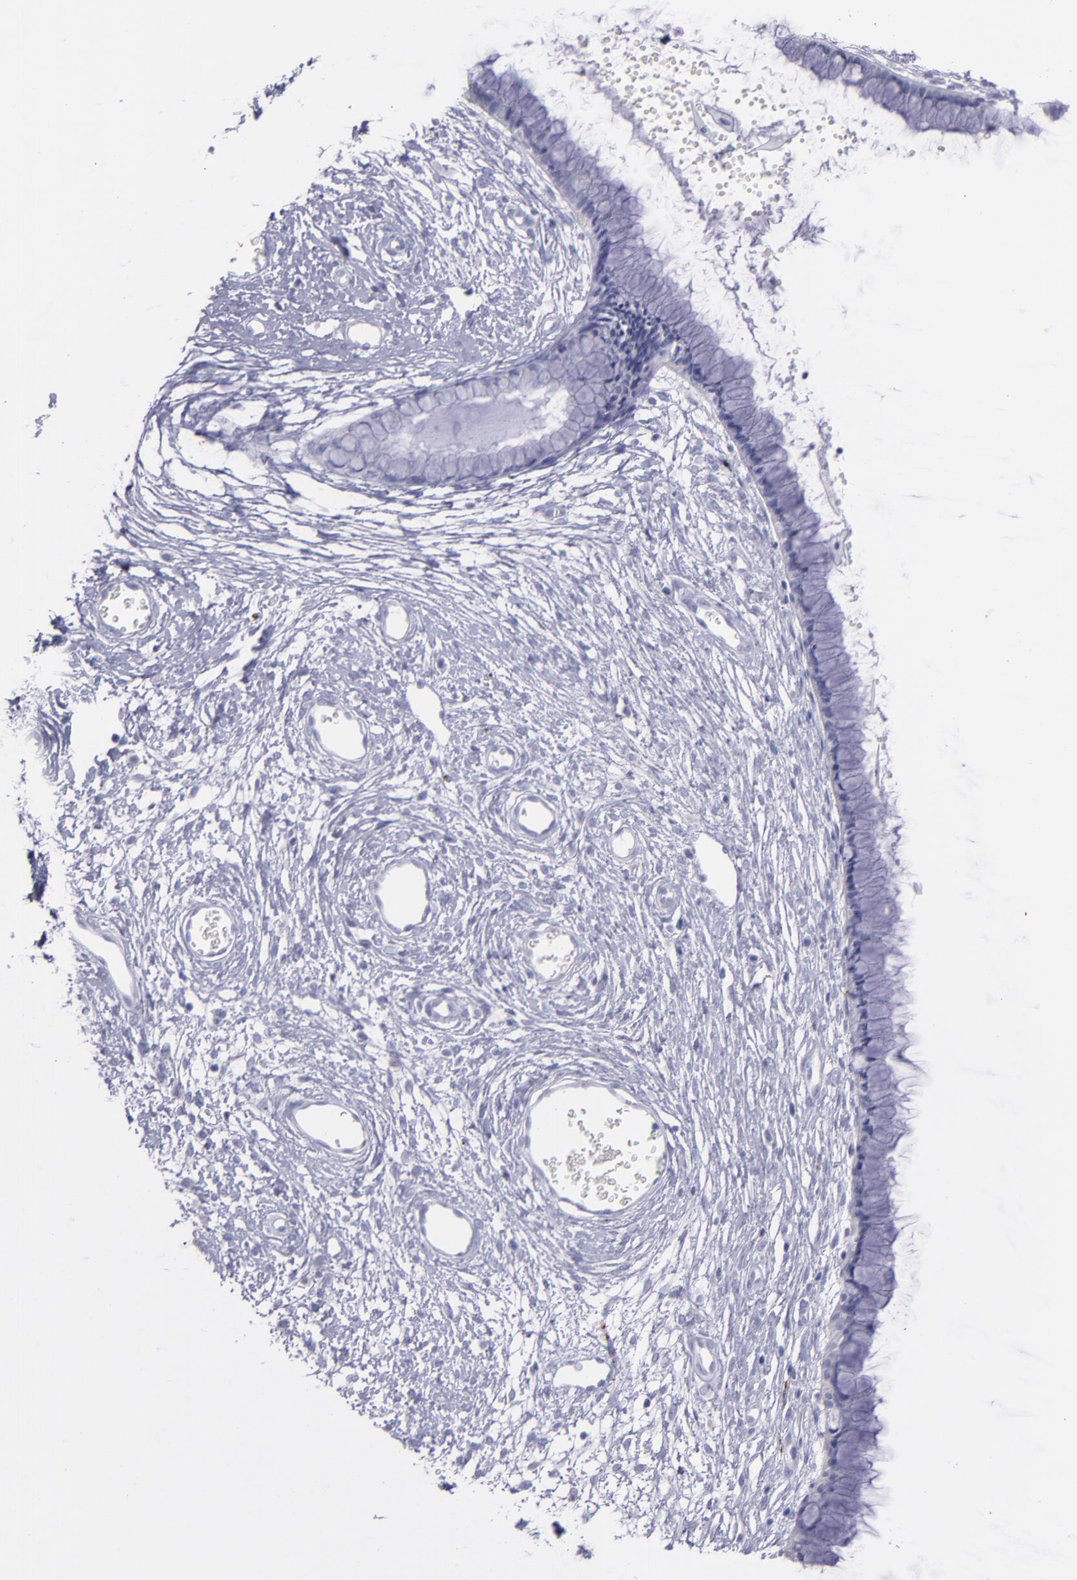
{"staining": {"intensity": "negative", "quantity": "none", "location": "none"}, "tissue": "cervix", "cell_type": "Glandular cells", "image_type": "normal", "snomed": [{"axis": "morphology", "description": "Normal tissue, NOS"}, {"axis": "topography", "description": "Cervix"}], "caption": "Normal cervix was stained to show a protein in brown. There is no significant positivity in glandular cells.", "gene": "SNAP25", "patient": {"sex": "female", "age": 55}}